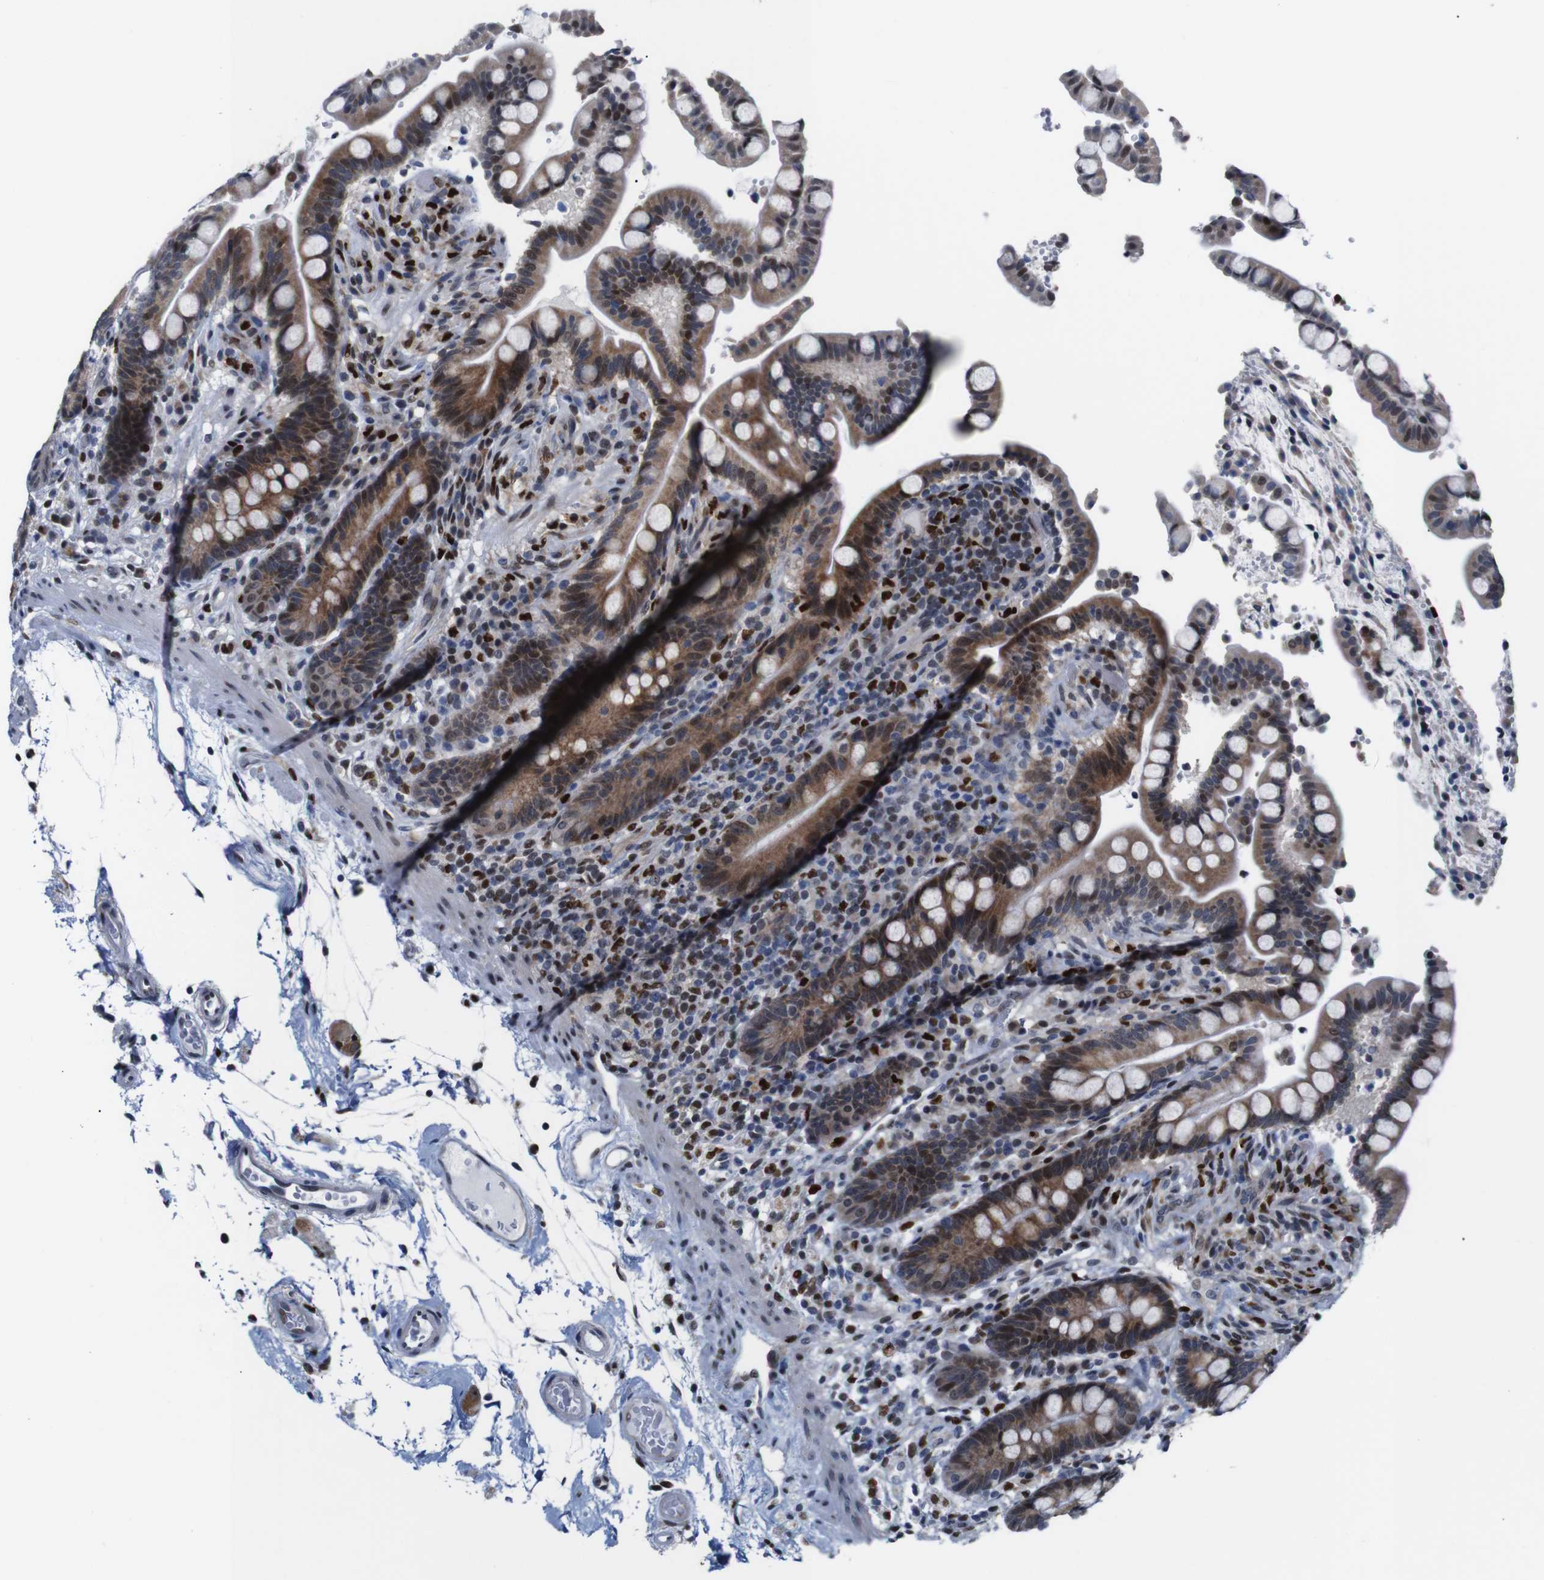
{"staining": {"intensity": "moderate", "quantity": "25%-75%", "location": "nuclear"}, "tissue": "colon", "cell_type": "Endothelial cells", "image_type": "normal", "snomed": [{"axis": "morphology", "description": "Normal tissue, NOS"}, {"axis": "topography", "description": "Colon"}], "caption": "Immunohistochemical staining of benign colon reveals 25%-75% levels of moderate nuclear protein expression in approximately 25%-75% of endothelial cells. The protein is stained brown, and the nuclei are stained in blue (DAB IHC with brightfield microscopy, high magnification).", "gene": "GATA6", "patient": {"sex": "male", "age": 73}}